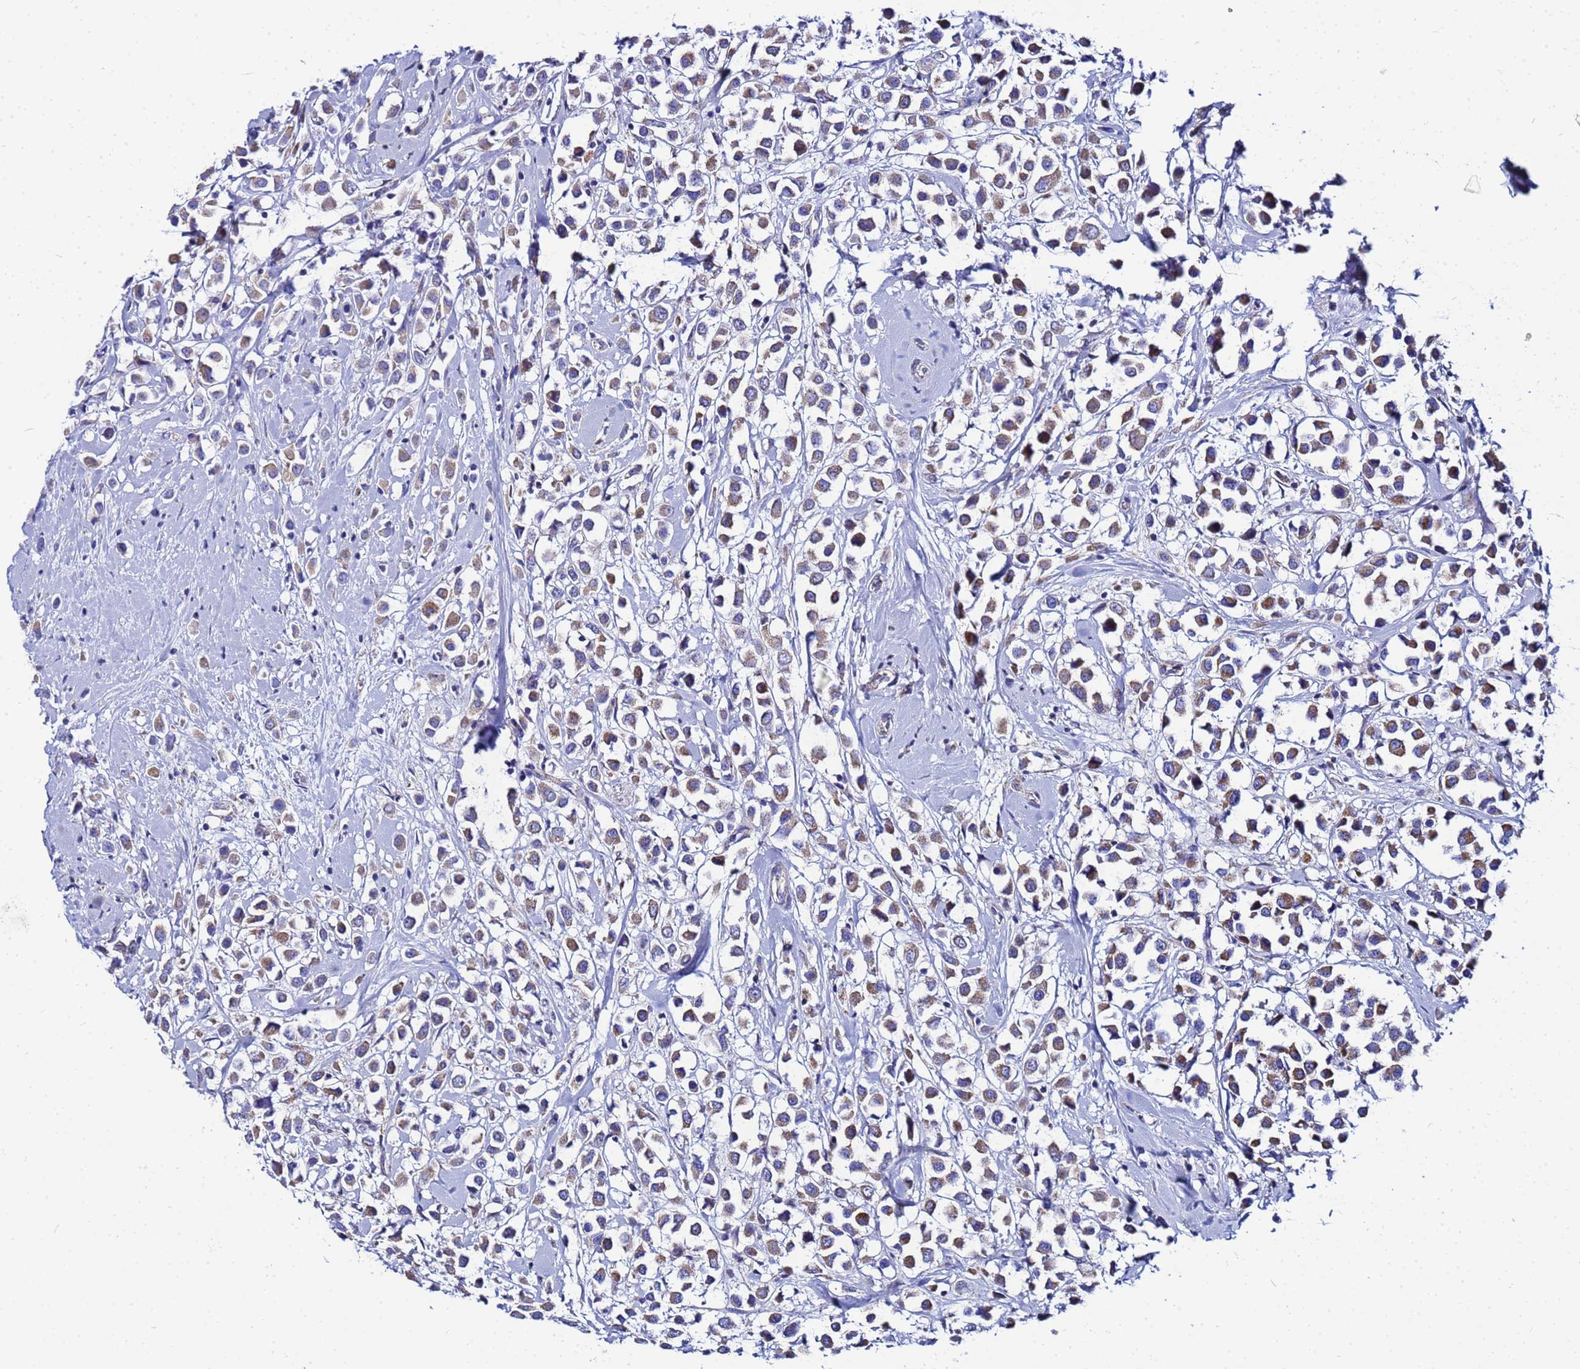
{"staining": {"intensity": "moderate", "quantity": "25%-75%", "location": "cytoplasmic/membranous"}, "tissue": "breast cancer", "cell_type": "Tumor cells", "image_type": "cancer", "snomed": [{"axis": "morphology", "description": "Duct carcinoma"}, {"axis": "topography", "description": "Breast"}], "caption": "Tumor cells demonstrate medium levels of moderate cytoplasmic/membranous positivity in approximately 25%-75% of cells in human breast cancer. Using DAB (brown) and hematoxylin (blue) stains, captured at high magnification using brightfield microscopy.", "gene": "FAHD2A", "patient": {"sex": "female", "age": 87}}